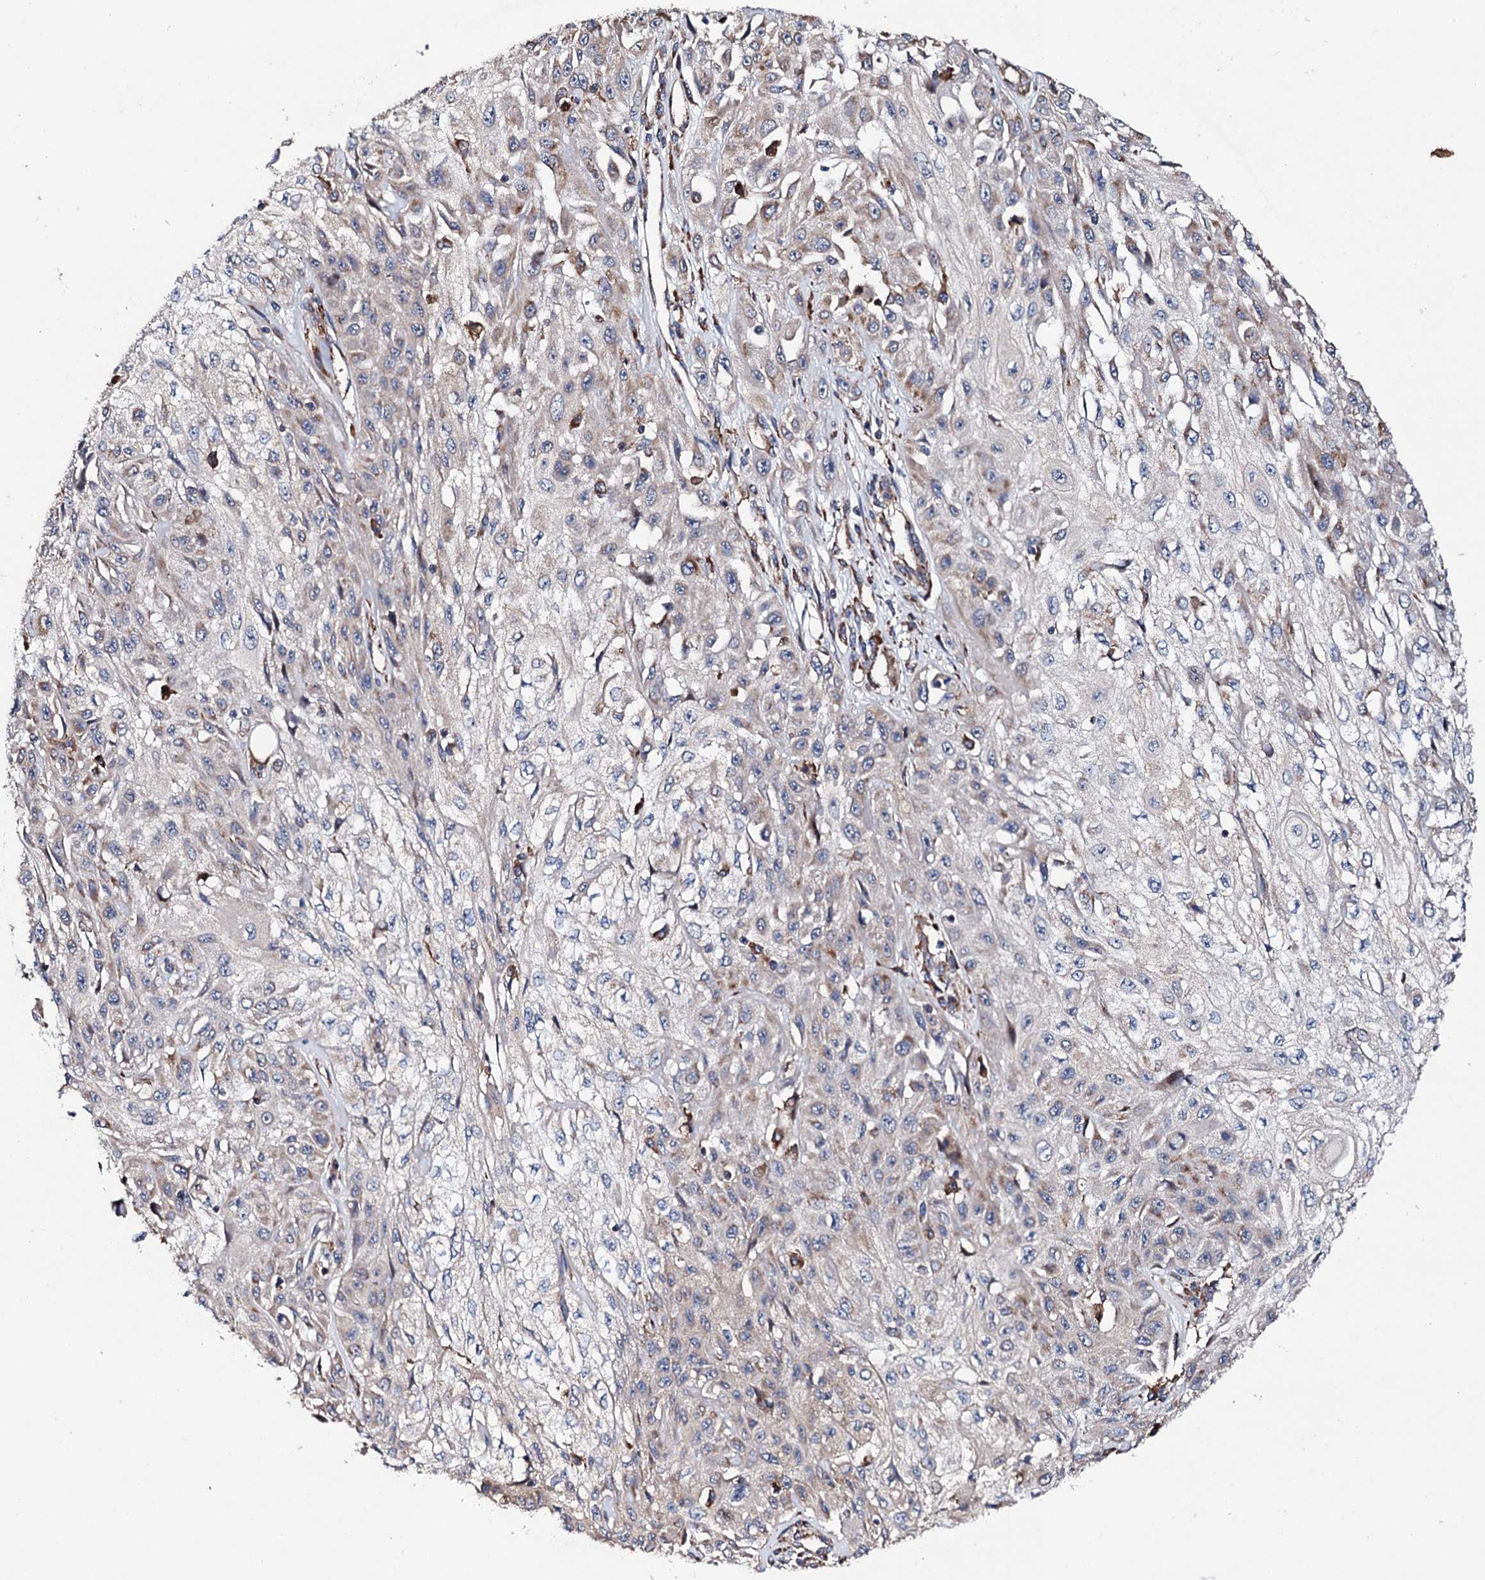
{"staining": {"intensity": "moderate", "quantity": "<25%", "location": "cytoplasmic/membranous"}, "tissue": "skin cancer", "cell_type": "Tumor cells", "image_type": "cancer", "snomed": [{"axis": "morphology", "description": "Squamous cell carcinoma, NOS"}, {"axis": "morphology", "description": "Squamous cell carcinoma, metastatic, NOS"}, {"axis": "topography", "description": "Skin"}, {"axis": "topography", "description": "Lymph node"}], "caption": "Protein staining of skin cancer tissue exhibits moderate cytoplasmic/membranous expression in about <25% of tumor cells.", "gene": "LIPT2", "patient": {"sex": "male", "age": 75}}